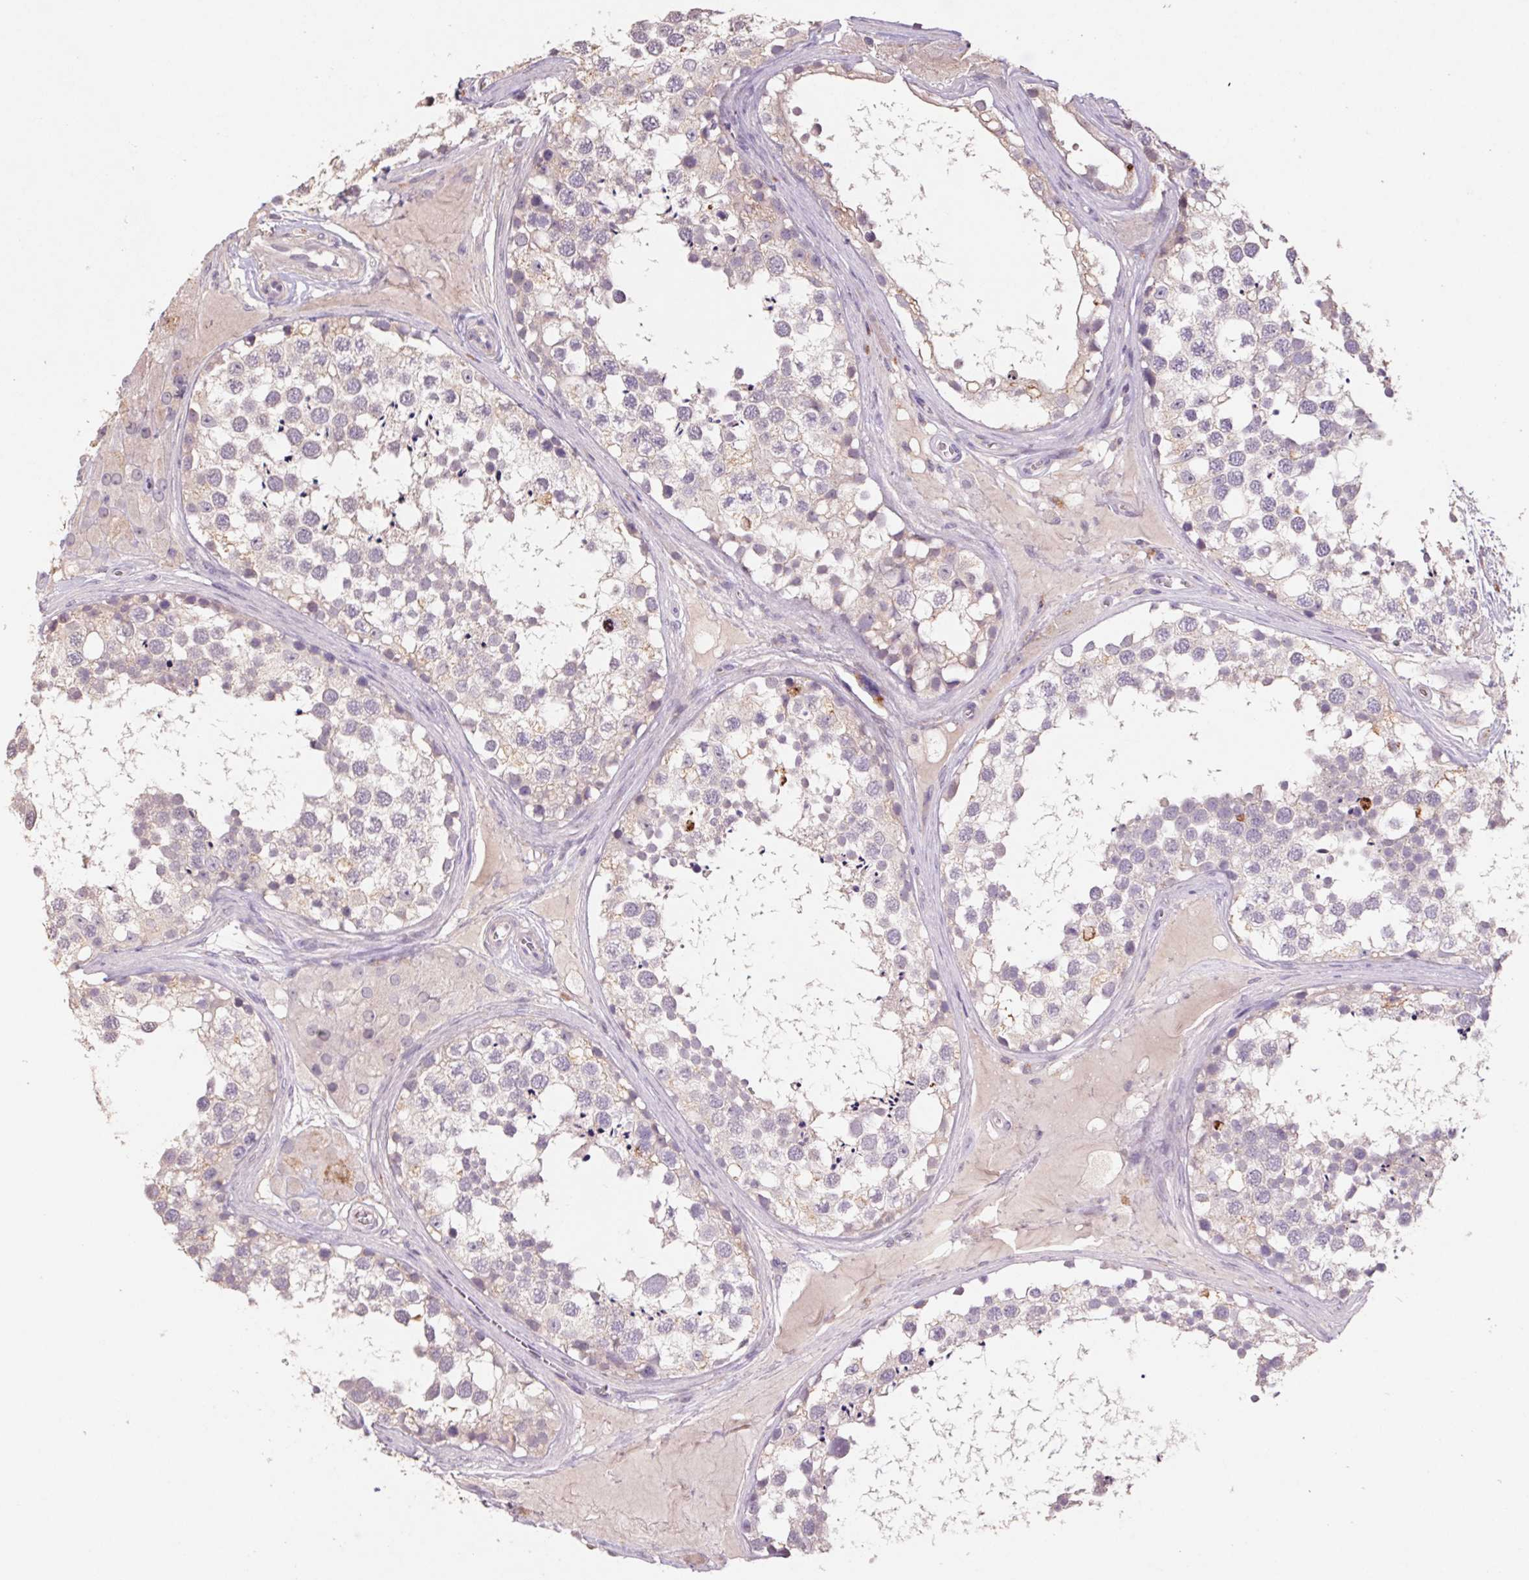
{"staining": {"intensity": "weak", "quantity": "<25%", "location": "cytoplasmic/membranous"}, "tissue": "testis", "cell_type": "Cells in seminiferous ducts", "image_type": "normal", "snomed": [{"axis": "morphology", "description": "Normal tissue, NOS"}, {"axis": "morphology", "description": "Seminoma, NOS"}, {"axis": "topography", "description": "Testis"}], "caption": "High magnification brightfield microscopy of unremarkable testis stained with DAB (brown) and counterstained with hematoxylin (blue): cells in seminiferous ducts show no significant staining.", "gene": "GRM2", "patient": {"sex": "male", "age": 65}}